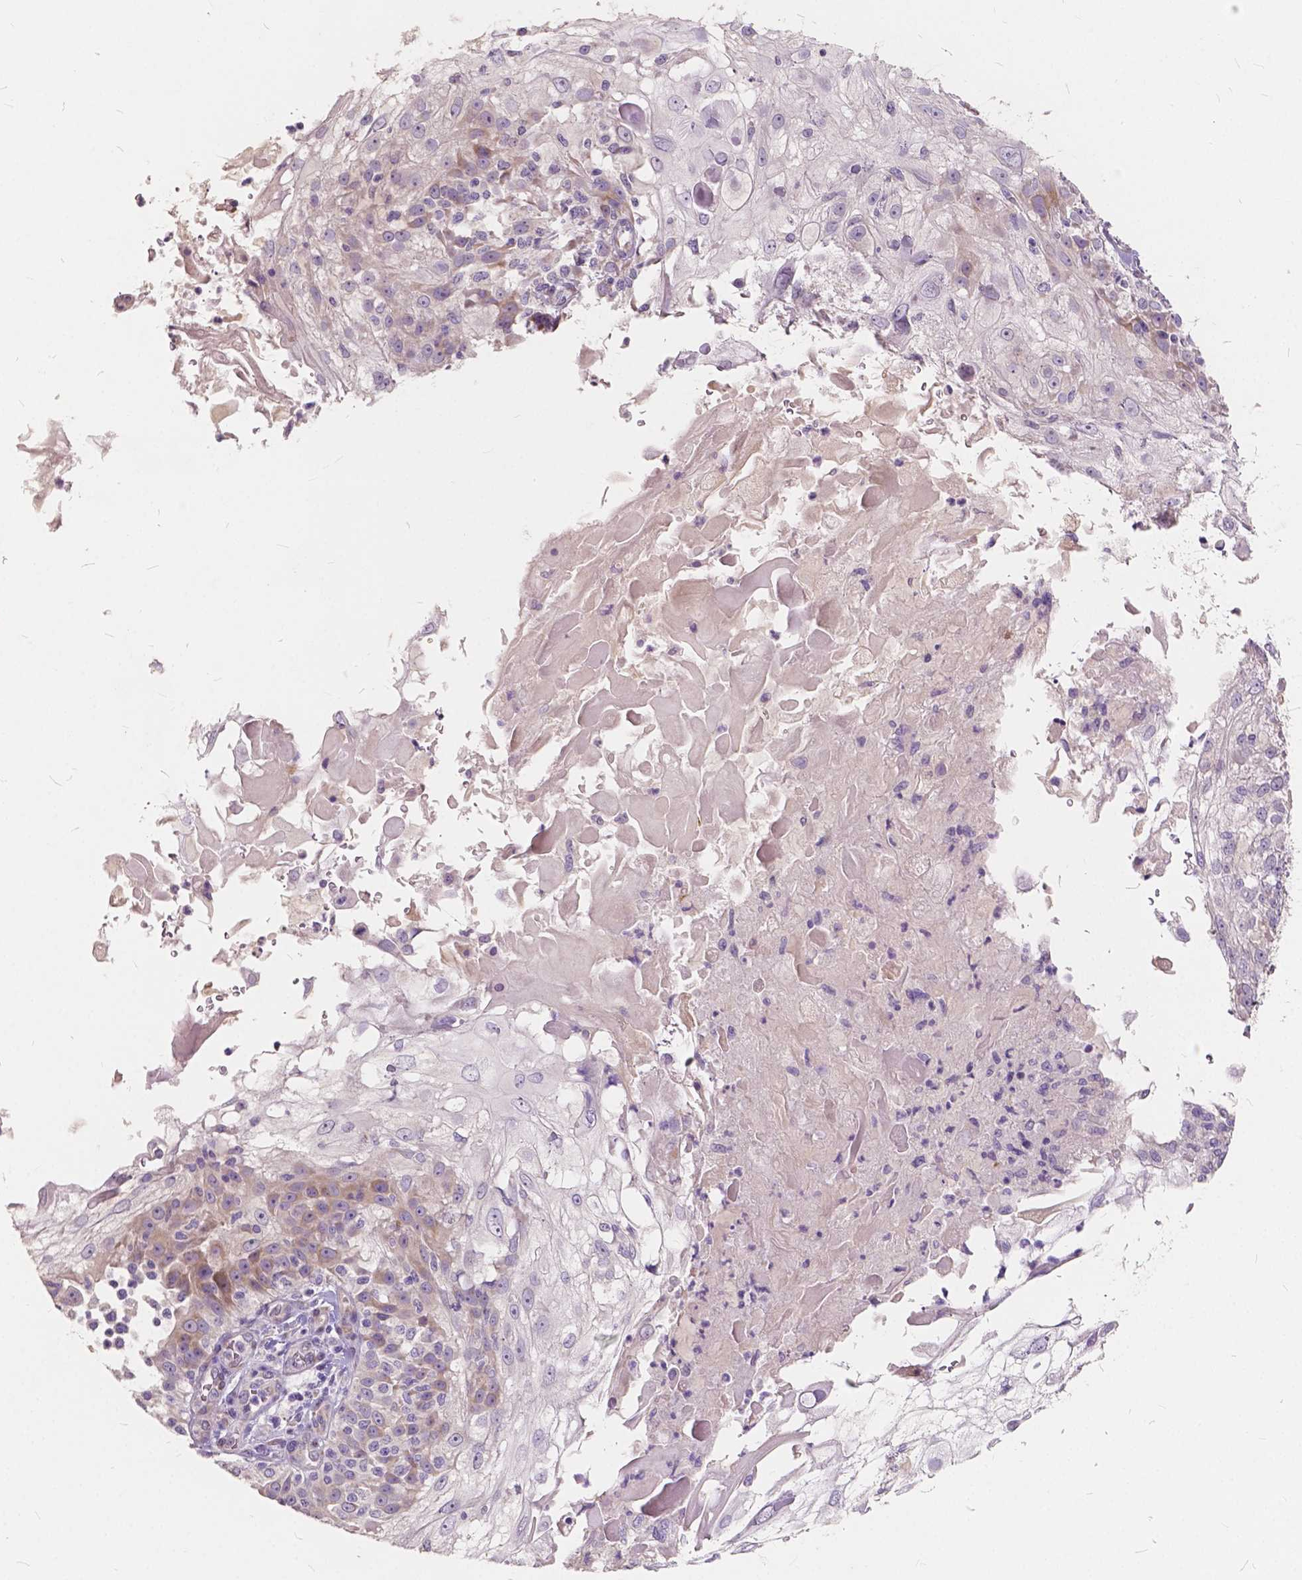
{"staining": {"intensity": "weak", "quantity": "<25%", "location": "cytoplasmic/membranous"}, "tissue": "skin cancer", "cell_type": "Tumor cells", "image_type": "cancer", "snomed": [{"axis": "morphology", "description": "Normal tissue, NOS"}, {"axis": "morphology", "description": "Squamous cell carcinoma, NOS"}, {"axis": "topography", "description": "Skin"}], "caption": "The histopathology image demonstrates no staining of tumor cells in squamous cell carcinoma (skin).", "gene": "SLC7A8", "patient": {"sex": "female", "age": 83}}